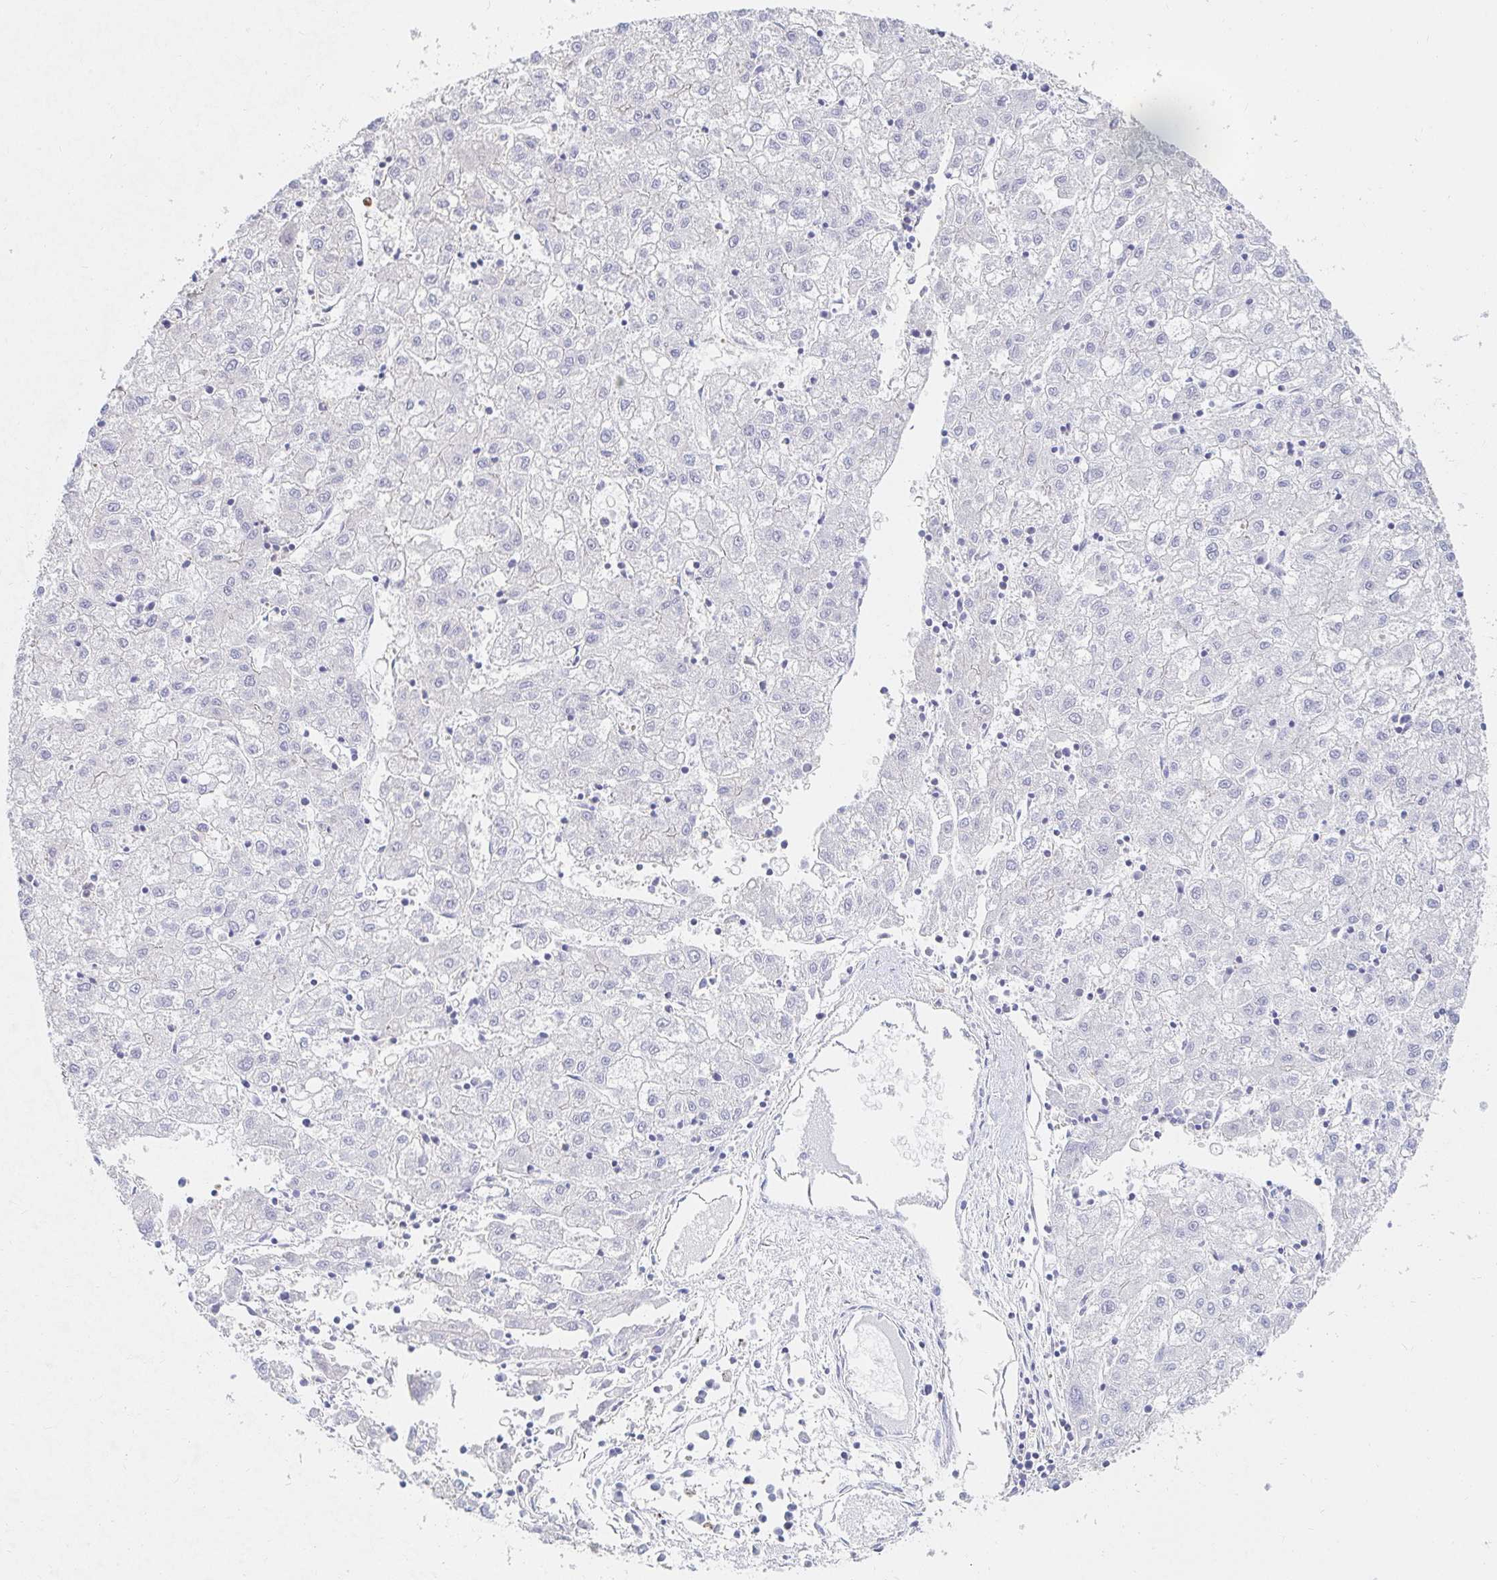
{"staining": {"intensity": "negative", "quantity": "none", "location": "none"}, "tissue": "liver cancer", "cell_type": "Tumor cells", "image_type": "cancer", "snomed": [{"axis": "morphology", "description": "Carcinoma, Hepatocellular, NOS"}, {"axis": "topography", "description": "Liver"}], "caption": "An immunohistochemistry (IHC) micrograph of liver hepatocellular carcinoma is shown. There is no staining in tumor cells of liver hepatocellular carcinoma. (DAB immunohistochemistry with hematoxylin counter stain).", "gene": "TSPAN19", "patient": {"sex": "male", "age": 72}}